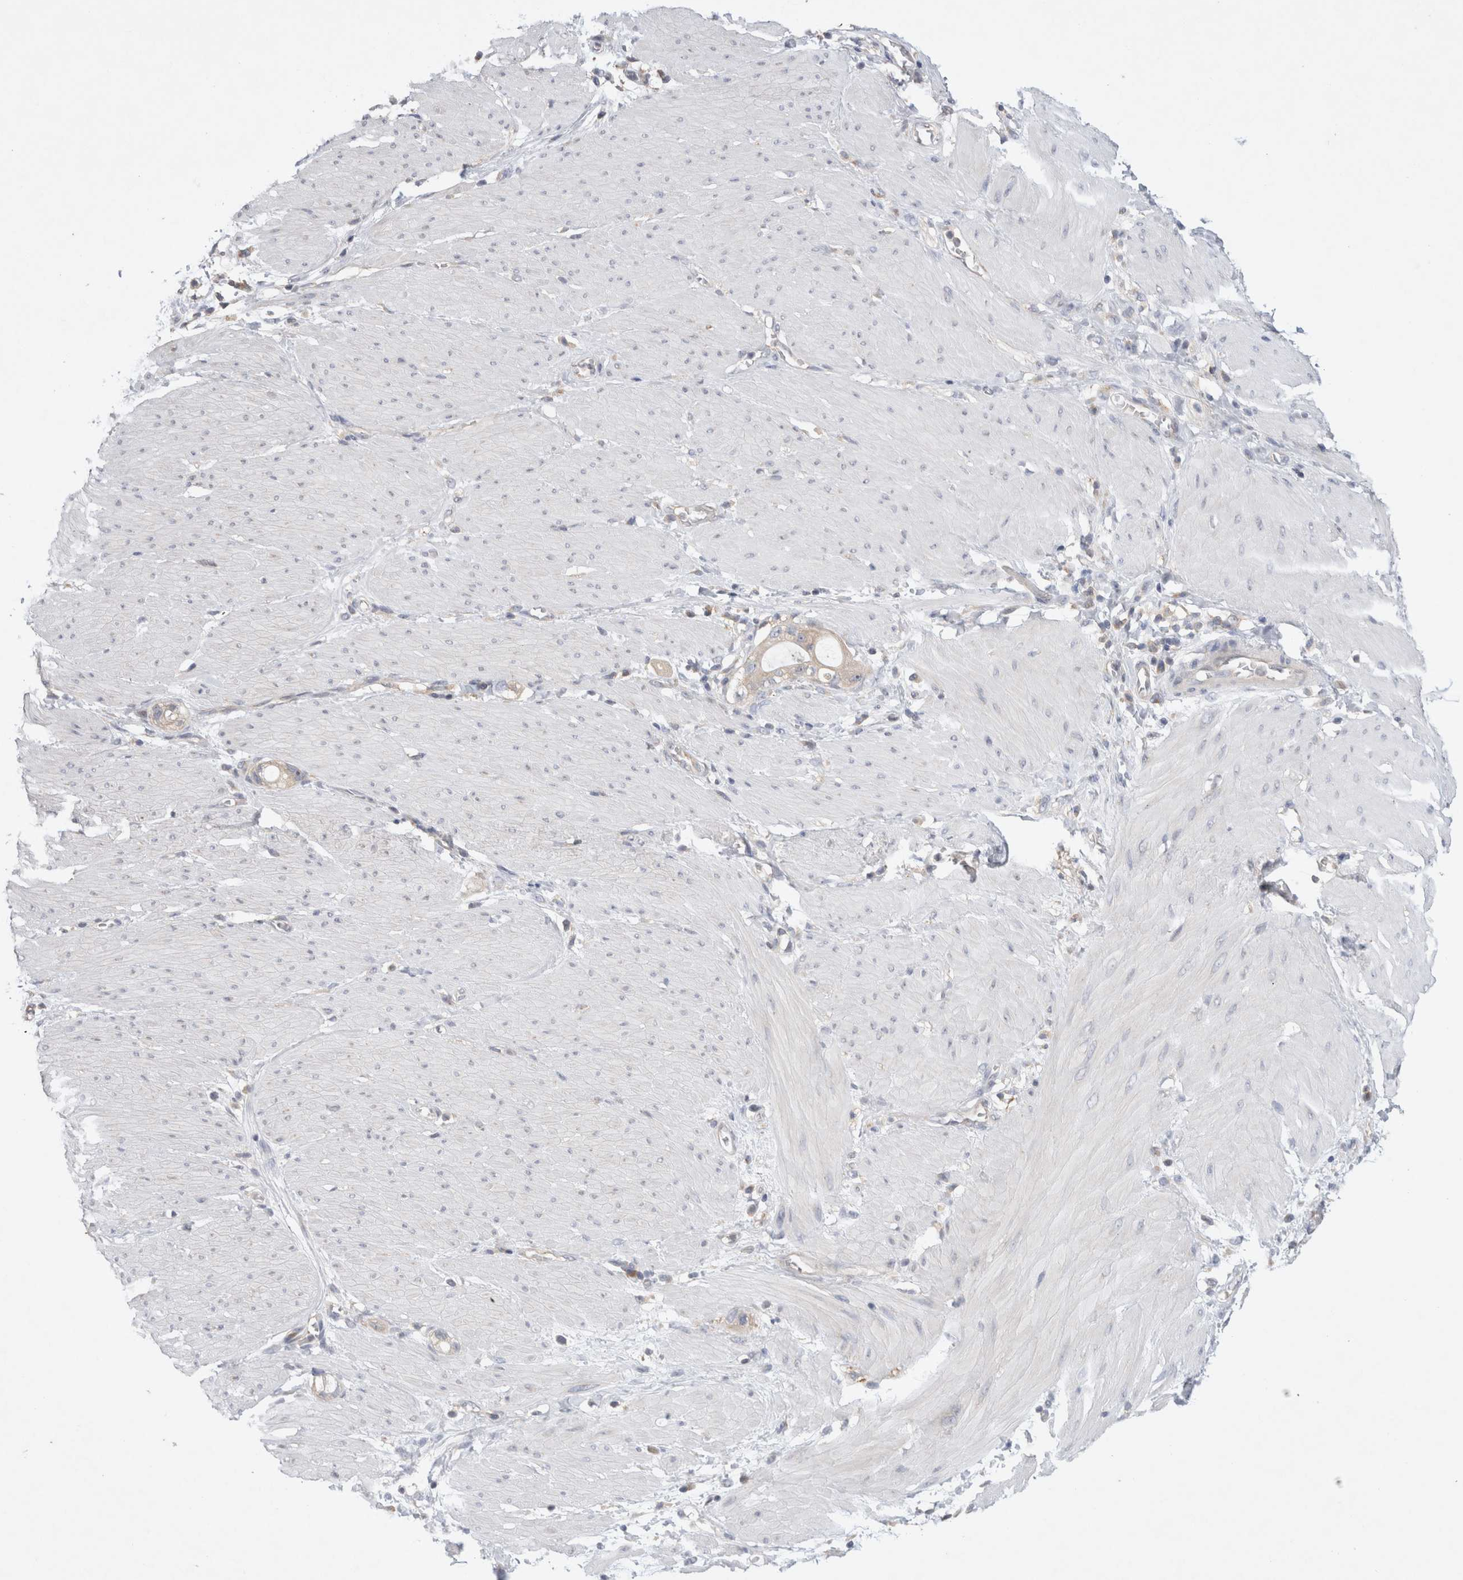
{"staining": {"intensity": "weak", "quantity": "<25%", "location": "cytoplasmic/membranous"}, "tissue": "stomach cancer", "cell_type": "Tumor cells", "image_type": "cancer", "snomed": [{"axis": "morphology", "description": "Adenocarcinoma, NOS"}, {"axis": "topography", "description": "Stomach"}, {"axis": "topography", "description": "Stomach, lower"}], "caption": "Image shows no protein positivity in tumor cells of adenocarcinoma (stomach) tissue.", "gene": "GAS1", "patient": {"sex": "female", "age": 48}}